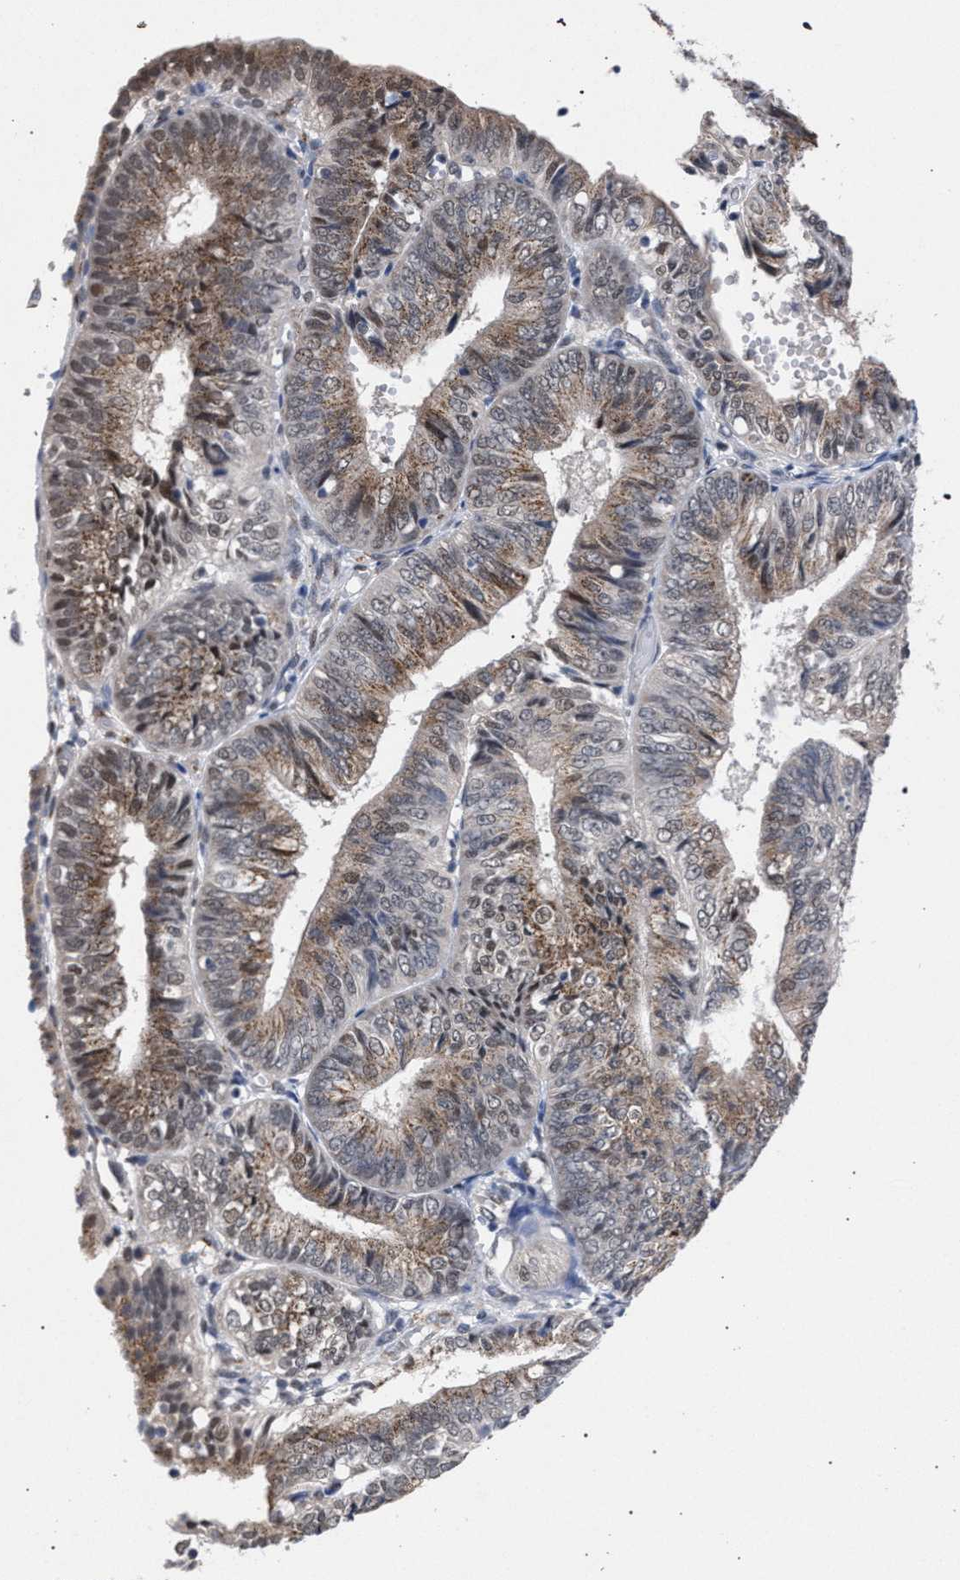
{"staining": {"intensity": "moderate", "quantity": ">75%", "location": "cytoplasmic/membranous"}, "tissue": "endometrial cancer", "cell_type": "Tumor cells", "image_type": "cancer", "snomed": [{"axis": "morphology", "description": "Adenocarcinoma, NOS"}, {"axis": "topography", "description": "Endometrium"}], "caption": "This micrograph demonstrates endometrial cancer stained with immunohistochemistry (IHC) to label a protein in brown. The cytoplasmic/membranous of tumor cells show moderate positivity for the protein. Nuclei are counter-stained blue.", "gene": "GOLGA2", "patient": {"sex": "female", "age": 58}}